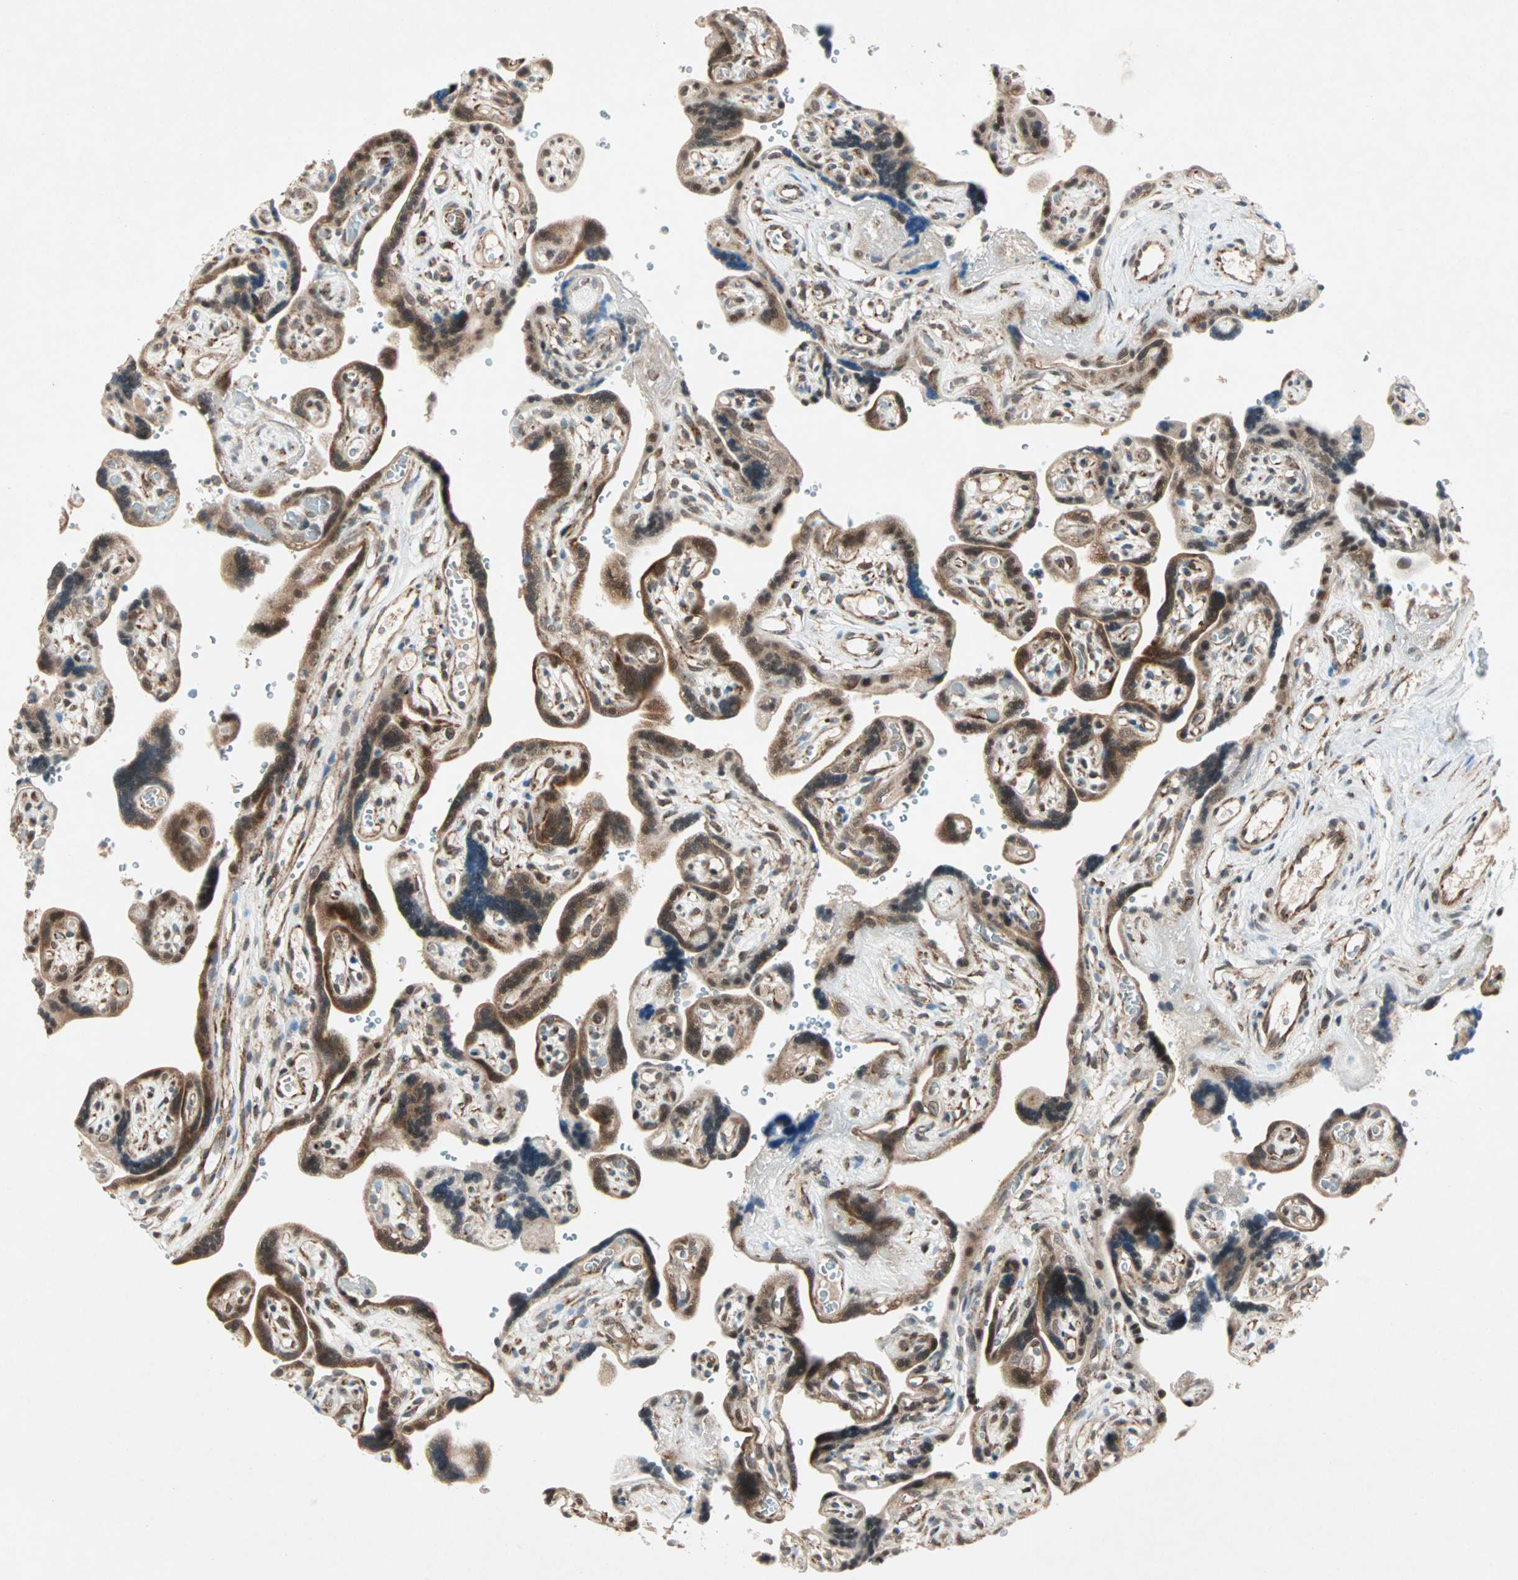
{"staining": {"intensity": "strong", "quantity": ">75%", "location": "cytoplasmic/membranous"}, "tissue": "placenta", "cell_type": "Decidual cells", "image_type": "normal", "snomed": [{"axis": "morphology", "description": "Normal tissue, NOS"}, {"axis": "topography", "description": "Placenta"}], "caption": "A brown stain shows strong cytoplasmic/membranous expression of a protein in decidual cells of normal placenta.", "gene": "ZNF37A", "patient": {"sex": "female", "age": 30}}